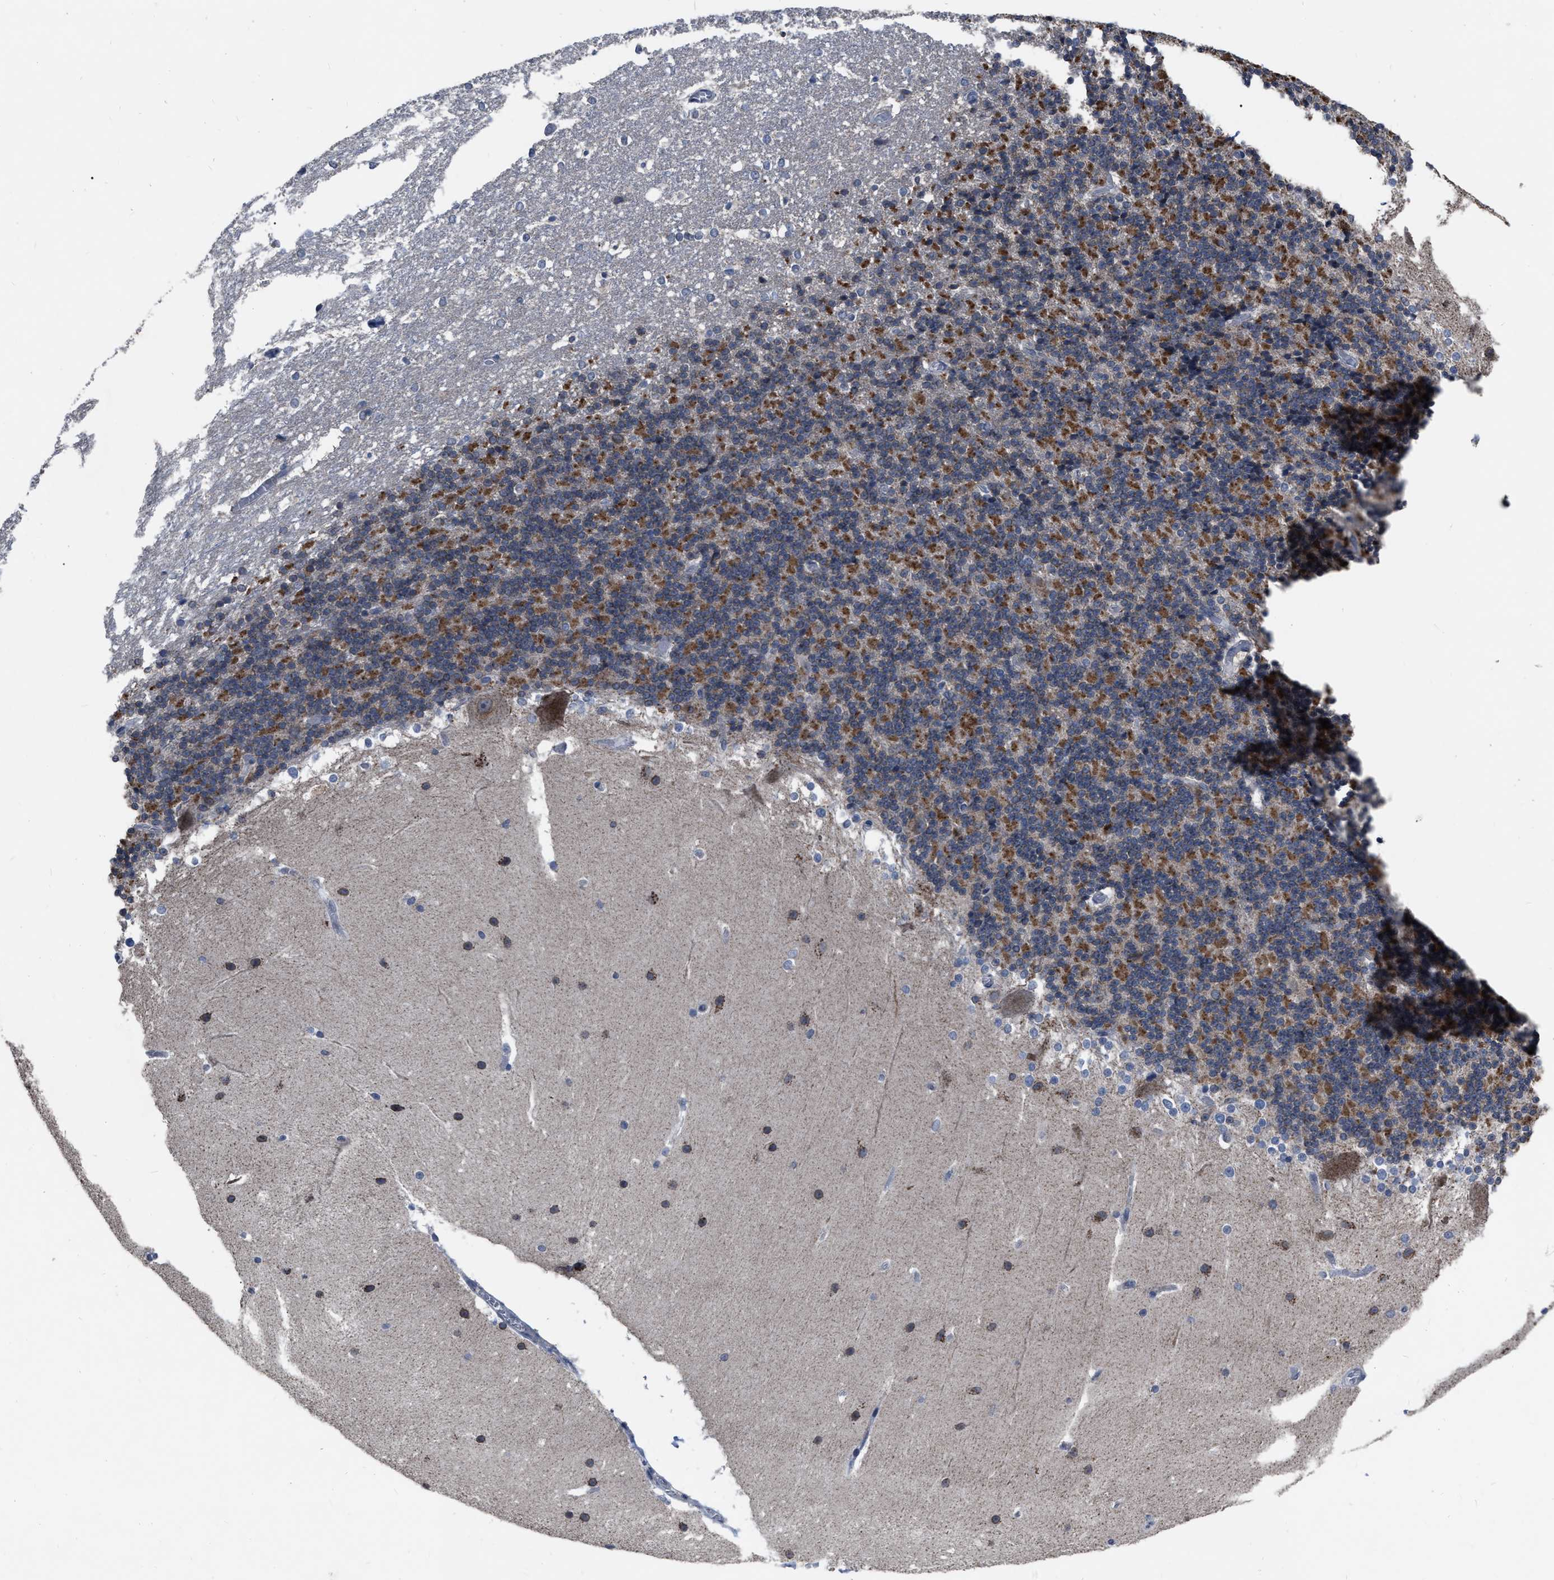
{"staining": {"intensity": "moderate", "quantity": "25%-75%", "location": "cytoplasmic/membranous"}, "tissue": "cerebellum", "cell_type": "Cells in granular layer", "image_type": "normal", "snomed": [{"axis": "morphology", "description": "Normal tissue, NOS"}, {"axis": "topography", "description": "Cerebellum"}], "caption": "High-magnification brightfield microscopy of normal cerebellum stained with DAB (3,3'-diaminobenzidine) (brown) and counterstained with hematoxylin (blue). cells in granular layer exhibit moderate cytoplasmic/membranous positivity is seen in approximately25%-75% of cells. (IHC, brightfield microscopy, high magnification).", "gene": "DDX56", "patient": {"sex": "female", "age": 19}}